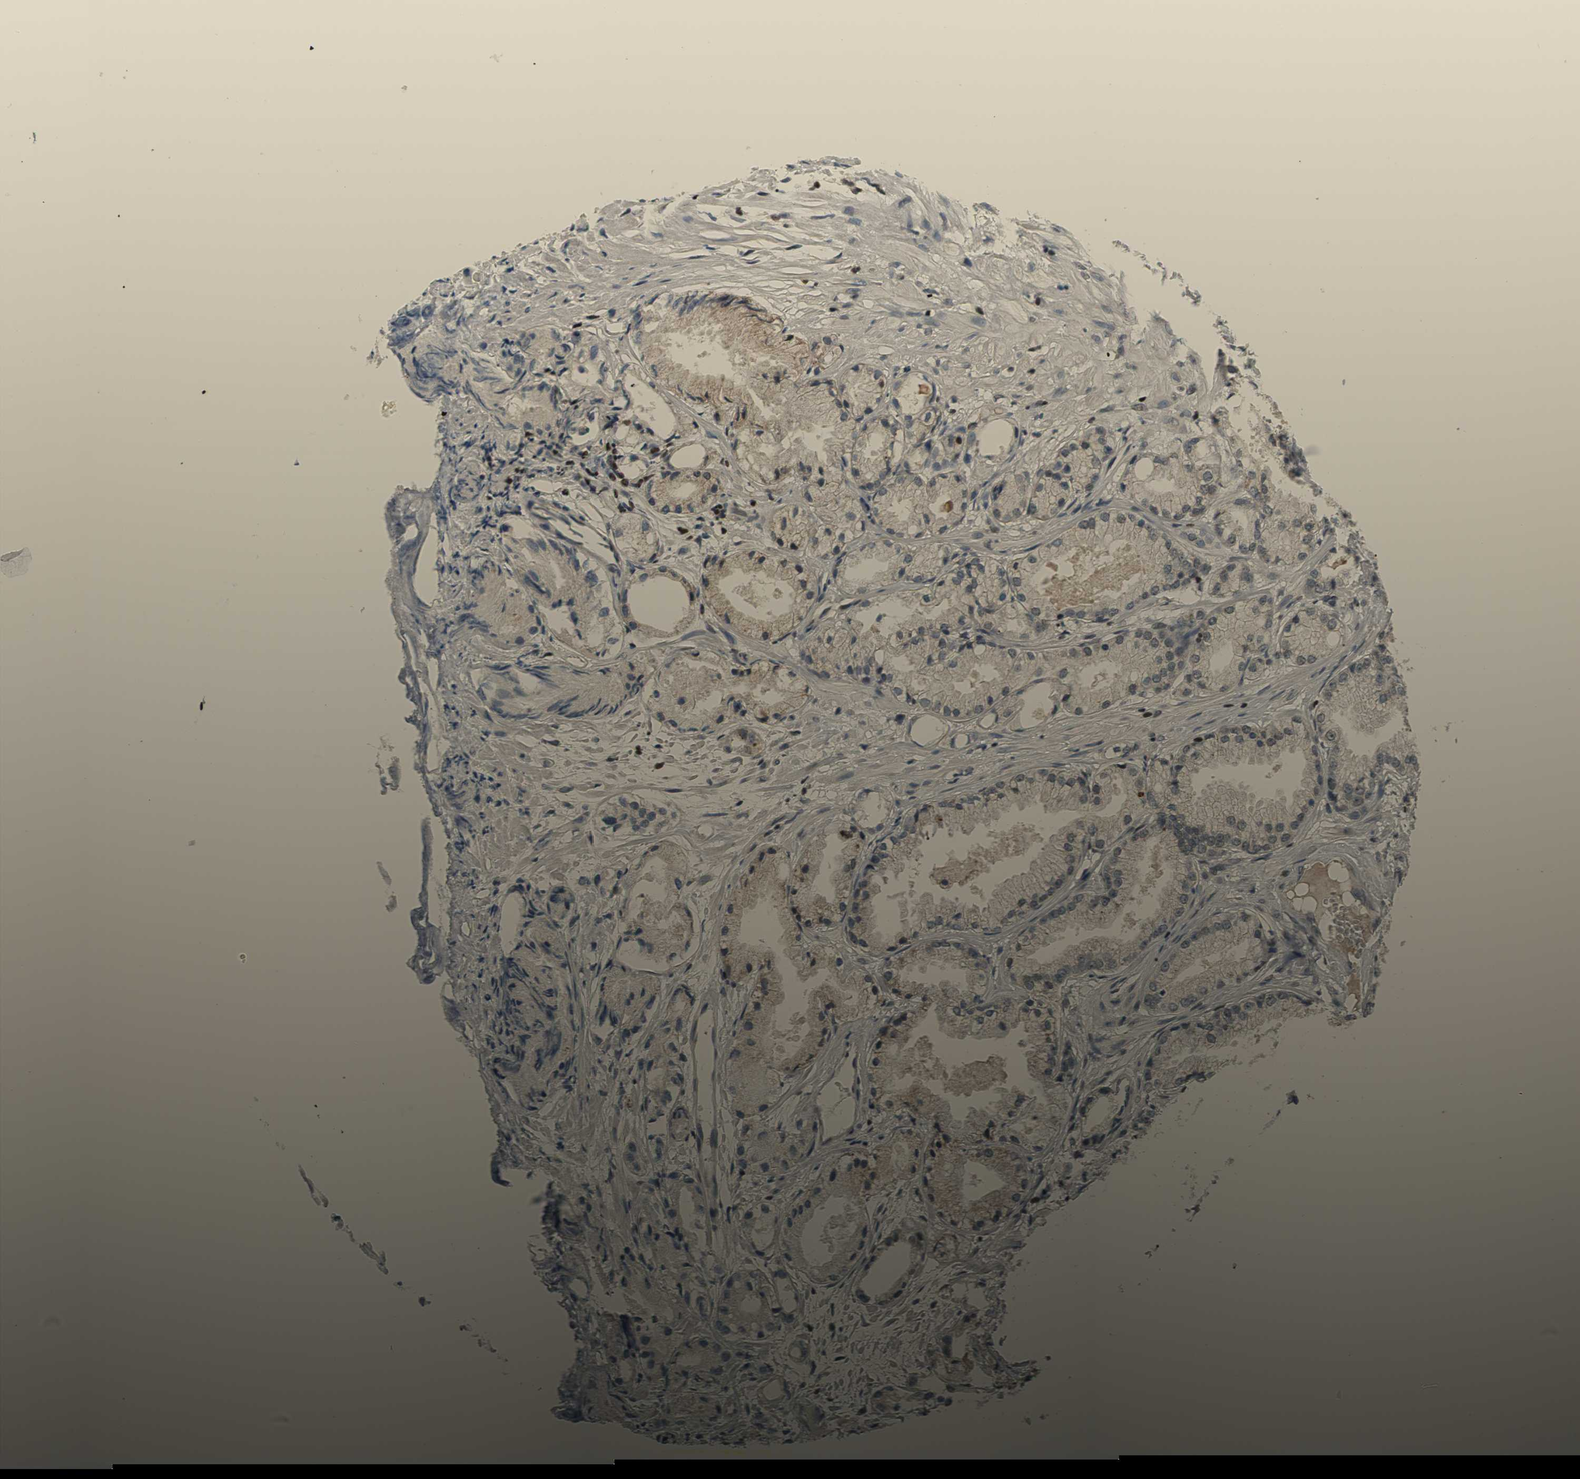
{"staining": {"intensity": "negative", "quantity": "none", "location": "none"}, "tissue": "prostate cancer", "cell_type": "Tumor cells", "image_type": "cancer", "snomed": [{"axis": "morphology", "description": "Adenocarcinoma, Low grade"}, {"axis": "topography", "description": "Prostate"}], "caption": "Micrograph shows no significant protein expression in tumor cells of prostate cancer (low-grade adenocarcinoma). The staining is performed using DAB brown chromogen with nuclei counter-stained in using hematoxylin.", "gene": "SP4", "patient": {"sex": "male", "age": 72}}